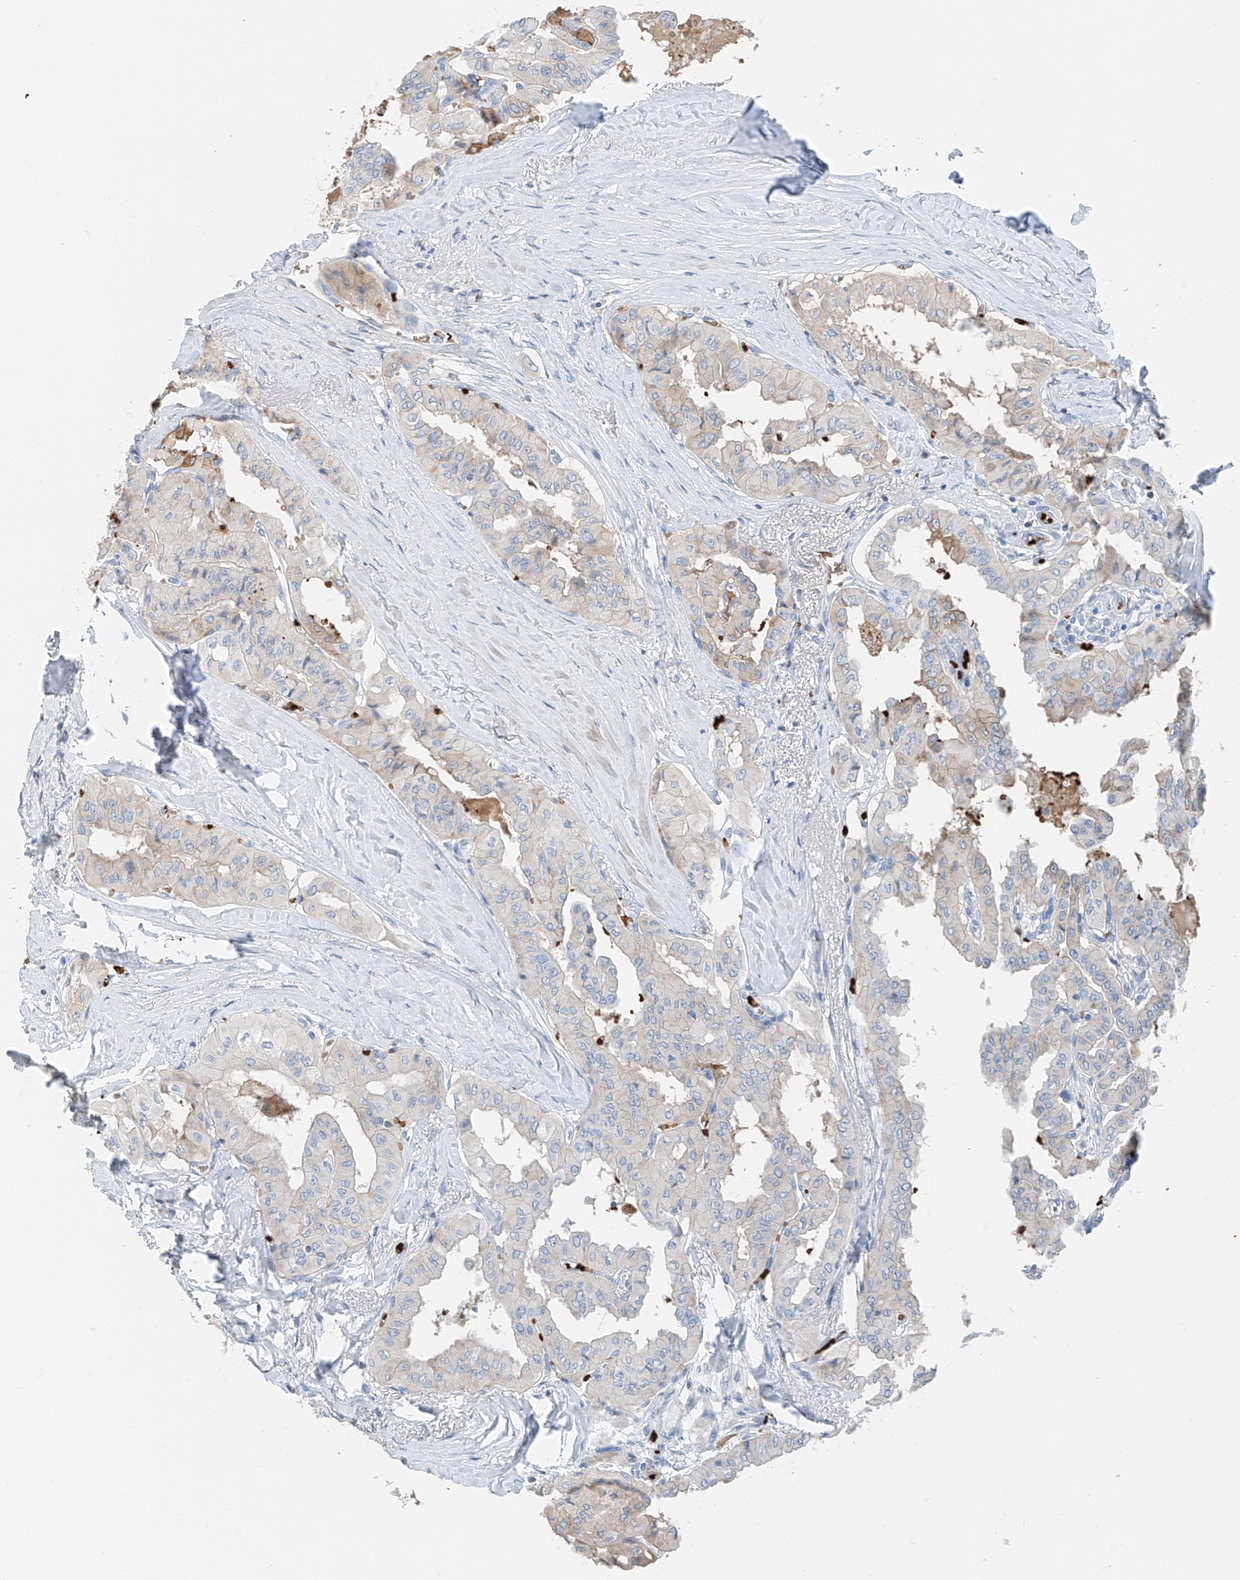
{"staining": {"intensity": "negative", "quantity": "none", "location": "none"}, "tissue": "thyroid cancer", "cell_type": "Tumor cells", "image_type": "cancer", "snomed": [{"axis": "morphology", "description": "Papillary adenocarcinoma, NOS"}, {"axis": "topography", "description": "Thyroid gland"}], "caption": "A micrograph of human papillary adenocarcinoma (thyroid) is negative for staining in tumor cells.", "gene": "PRSS23", "patient": {"sex": "female", "age": 59}}